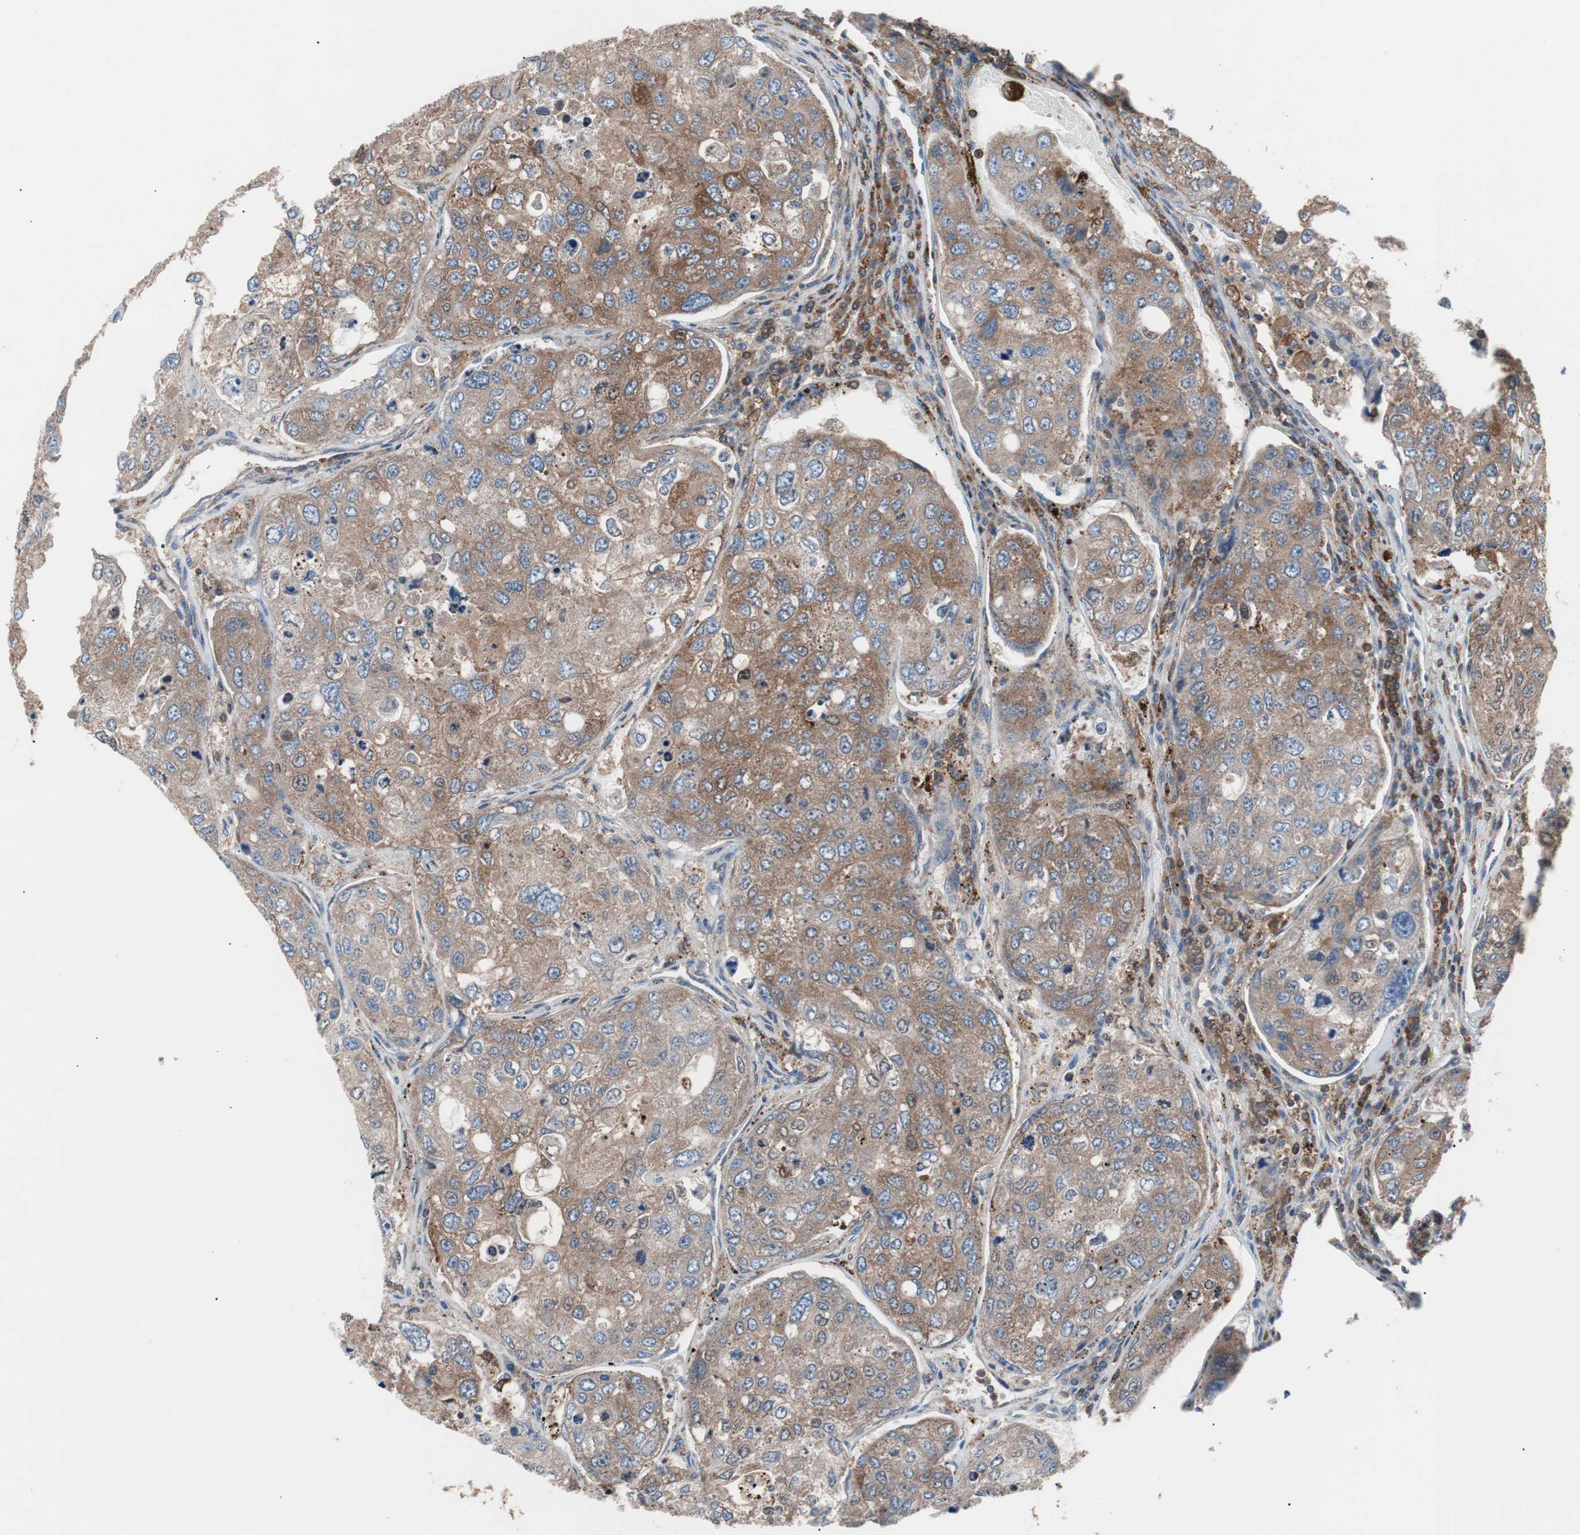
{"staining": {"intensity": "moderate", "quantity": ">75%", "location": "cytoplasmic/membranous"}, "tissue": "urothelial cancer", "cell_type": "Tumor cells", "image_type": "cancer", "snomed": [{"axis": "morphology", "description": "Urothelial carcinoma, High grade"}, {"axis": "topography", "description": "Lymph node"}, {"axis": "topography", "description": "Urinary bladder"}], "caption": "Protein staining reveals moderate cytoplasmic/membranous positivity in about >75% of tumor cells in high-grade urothelial carcinoma.", "gene": "PIK3R1", "patient": {"sex": "male", "age": 51}}